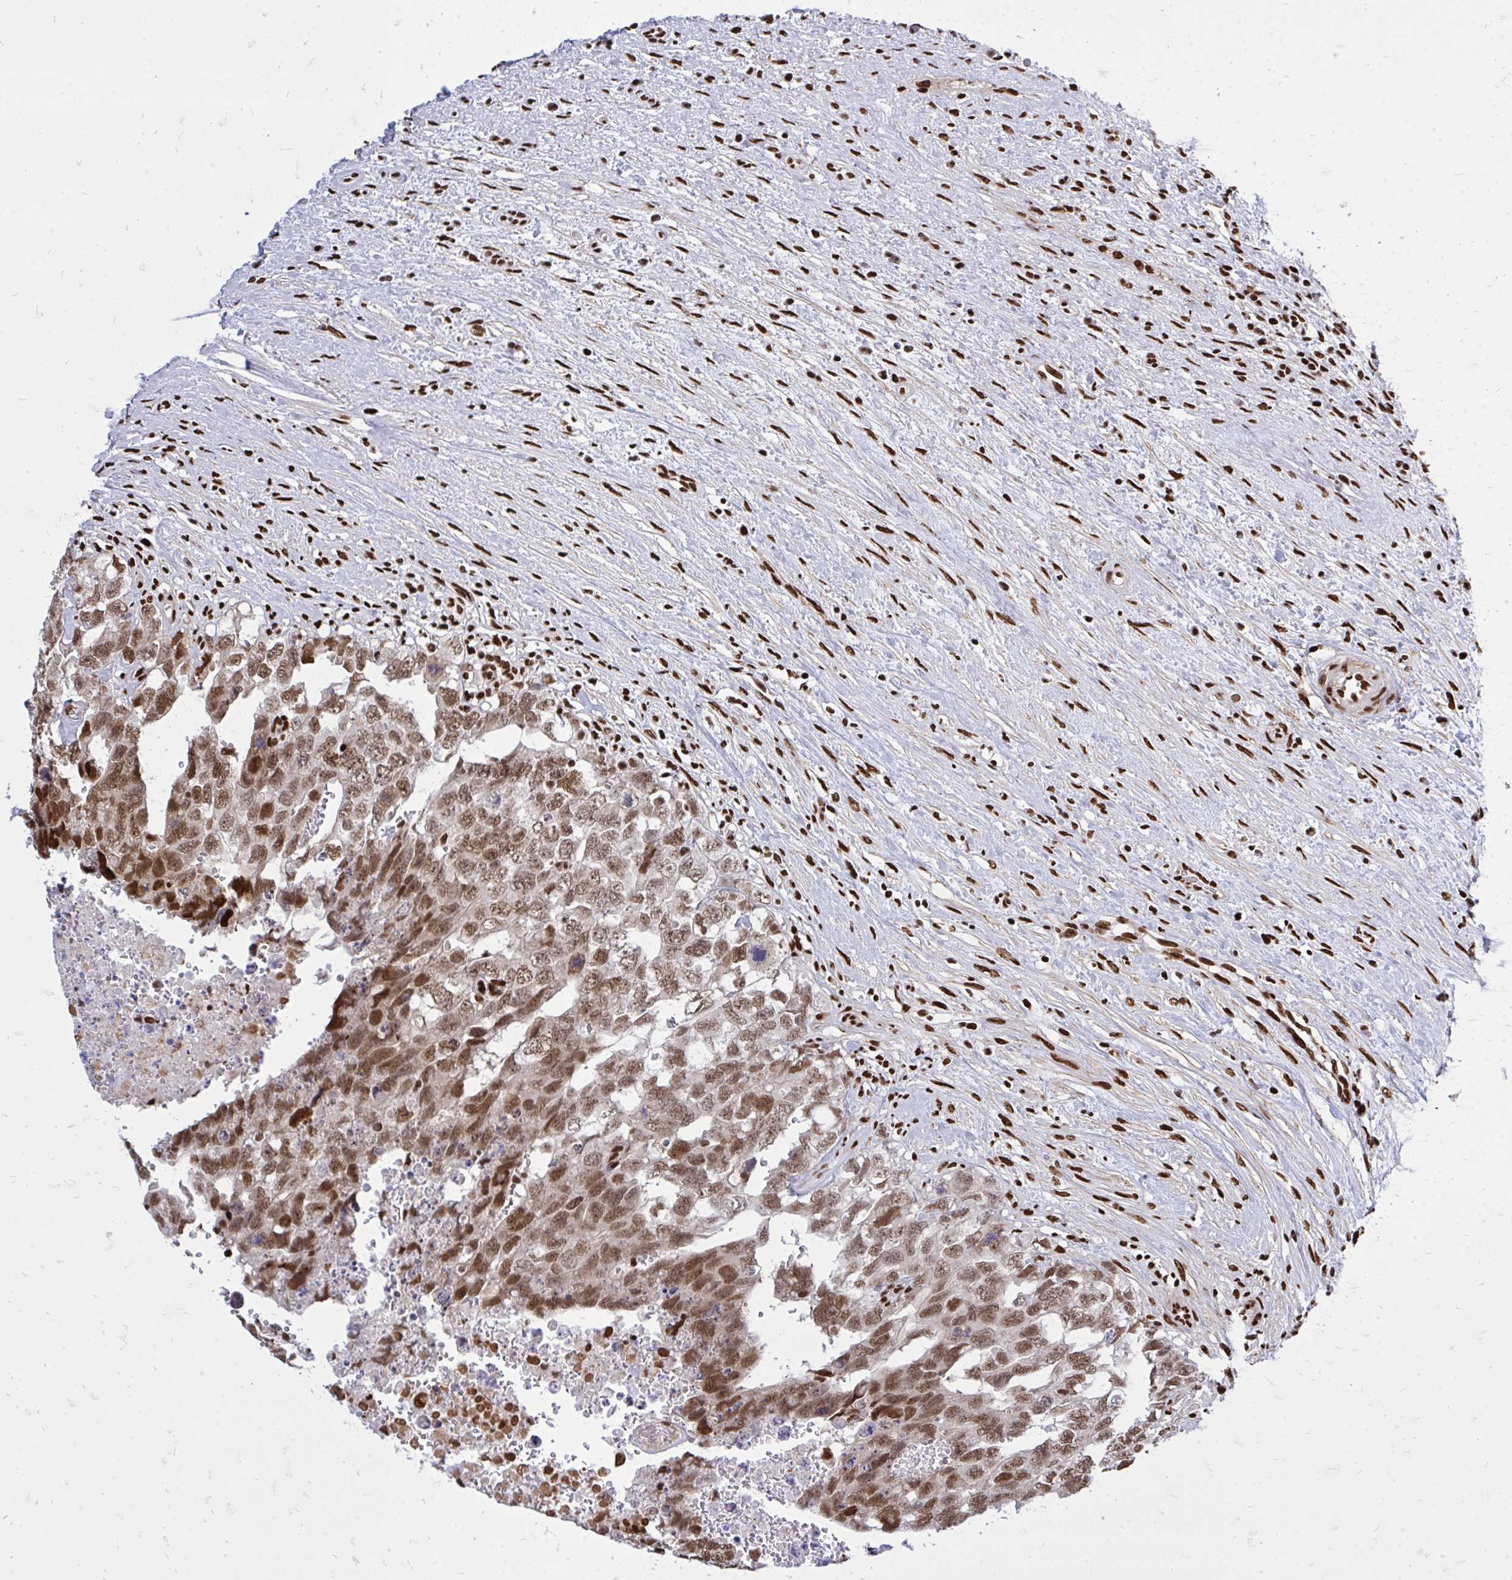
{"staining": {"intensity": "strong", "quantity": ">75%", "location": "nuclear"}, "tissue": "testis cancer", "cell_type": "Tumor cells", "image_type": "cancer", "snomed": [{"axis": "morphology", "description": "Seminoma, NOS"}, {"axis": "morphology", "description": "Carcinoma, Embryonal, NOS"}, {"axis": "topography", "description": "Testis"}], "caption": "The photomicrograph shows a brown stain indicating the presence of a protein in the nuclear of tumor cells in testis cancer. Using DAB (3,3'-diaminobenzidine) (brown) and hematoxylin (blue) stains, captured at high magnification using brightfield microscopy.", "gene": "TBL1Y", "patient": {"sex": "male", "age": 29}}